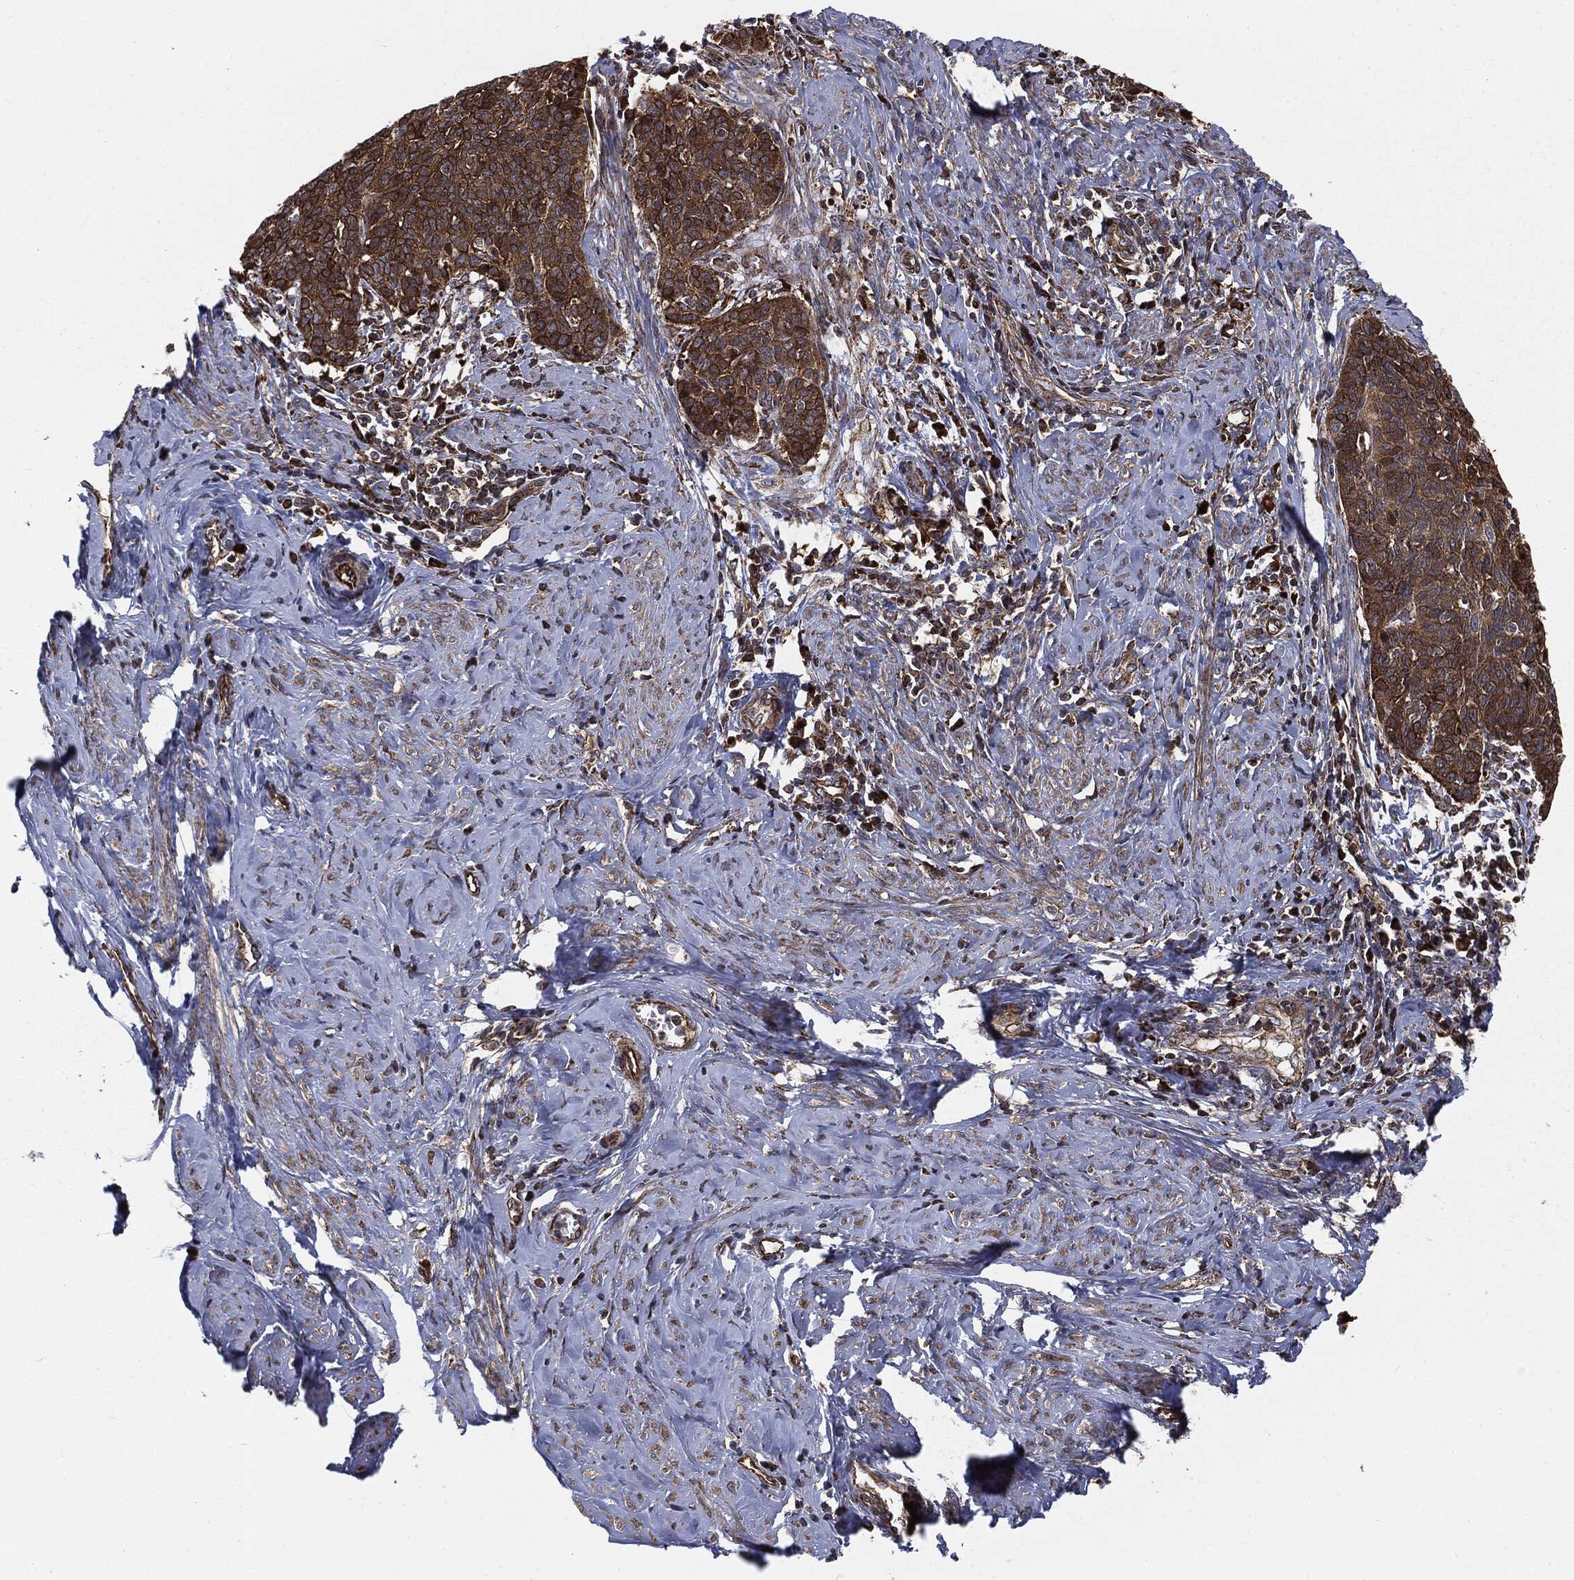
{"staining": {"intensity": "strong", "quantity": ">75%", "location": "cytoplasmic/membranous"}, "tissue": "cervical cancer", "cell_type": "Tumor cells", "image_type": "cancer", "snomed": [{"axis": "morphology", "description": "Normal tissue, NOS"}, {"axis": "morphology", "description": "Squamous cell carcinoma, NOS"}, {"axis": "topography", "description": "Cervix"}], "caption": "Tumor cells exhibit high levels of strong cytoplasmic/membranous positivity in about >75% of cells in cervical cancer (squamous cell carcinoma). (brown staining indicates protein expression, while blue staining denotes nuclei).", "gene": "CYLD", "patient": {"sex": "female", "age": 39}}